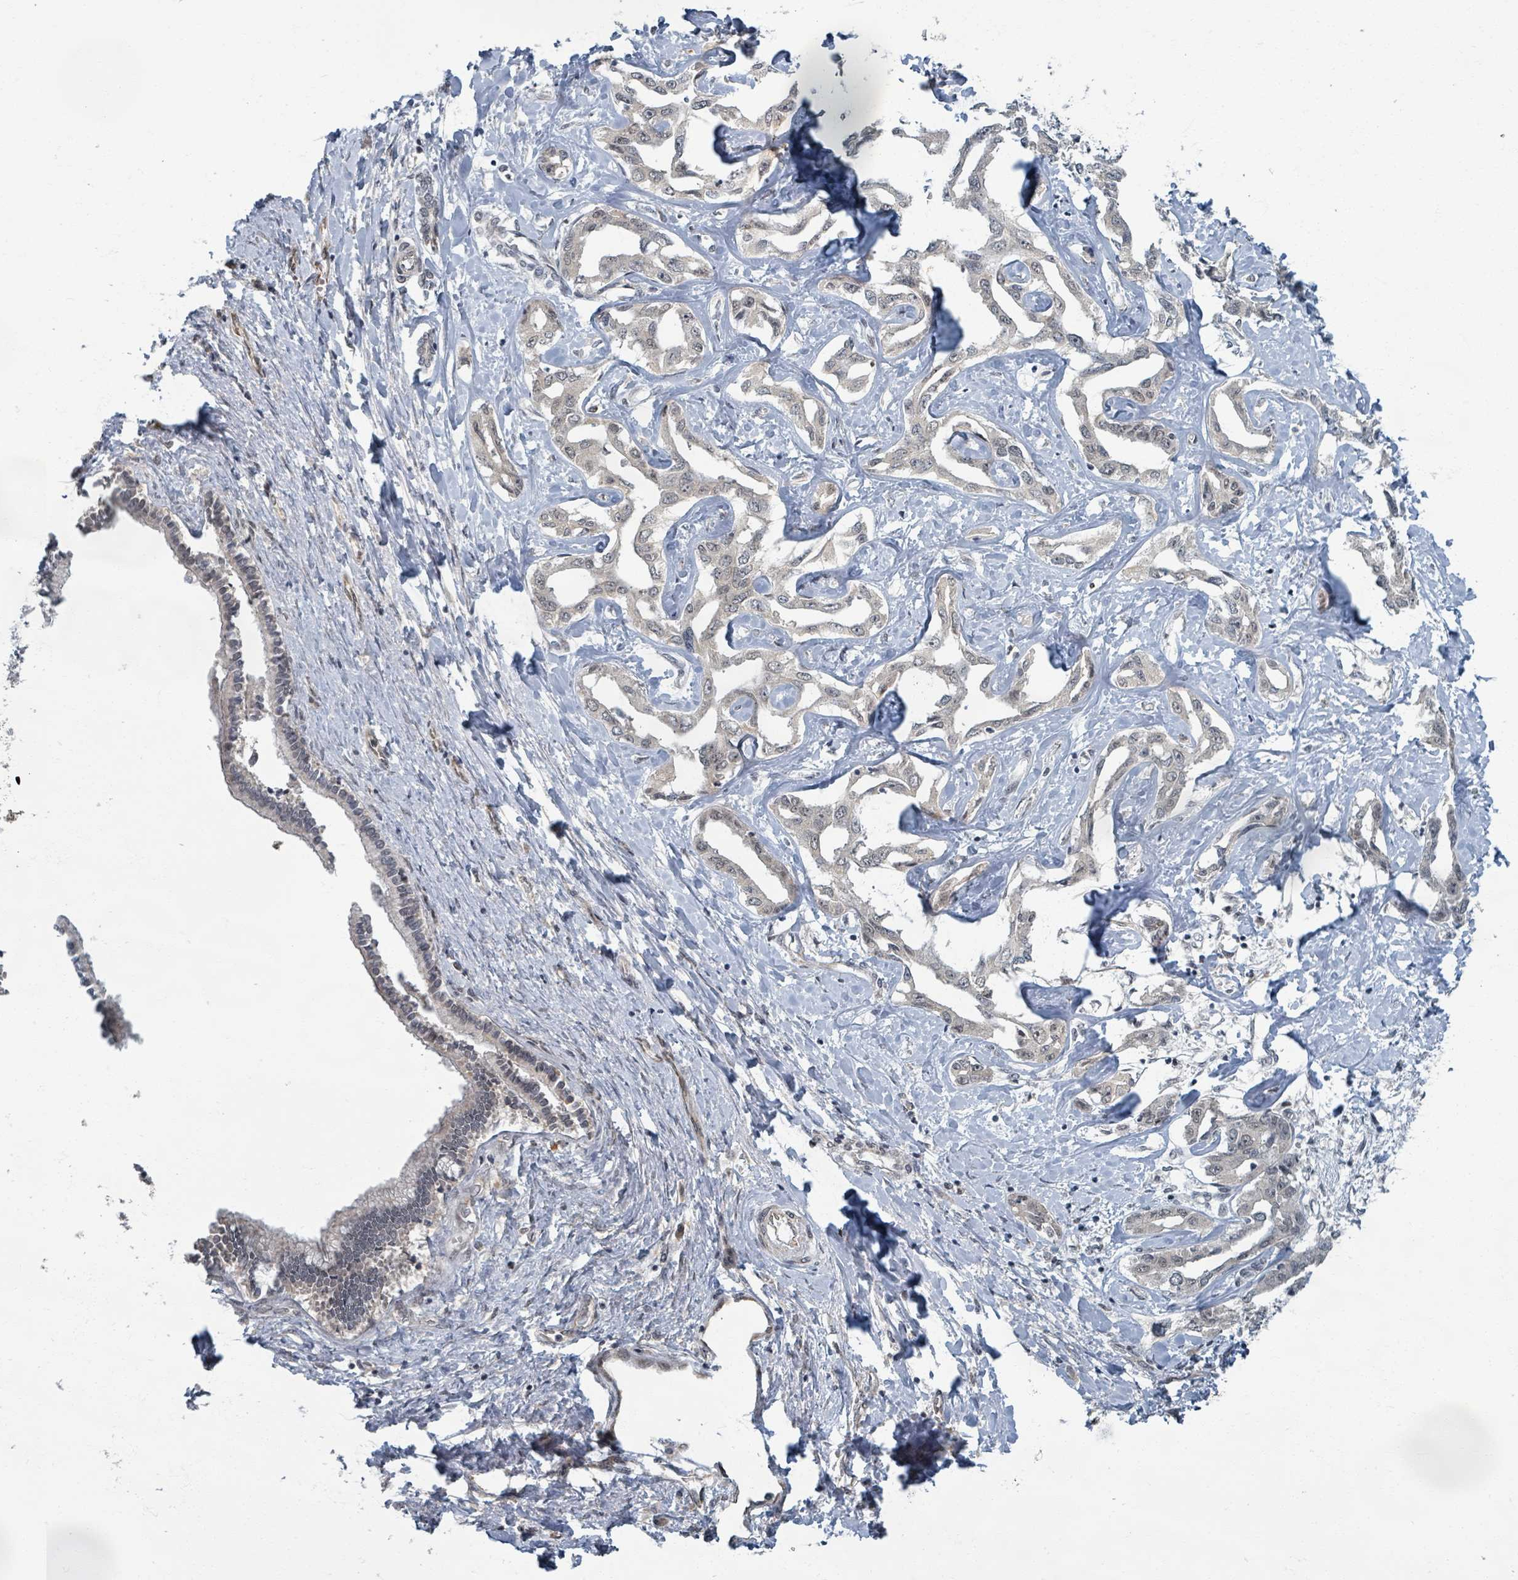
{"staining": {"intensity": "negative", "quantity": "none", "location": "none"}, "tissue": "liver cancer", "cell_type": "Tumor cells", "image_type": "cancer", "snomed": [{"axis": "morphology", "description": "Cholangiocarcinoma"}, {"axis": "topography", "description": "Liver"}], "caption": "Immunohistochemistry photomicrograph of liver cholangiocarcinoma stained for a protein (brown), which displays no expression in tumor cells.", "gene": "INTS15", "patient": {"sex": "male", "age": 59}}